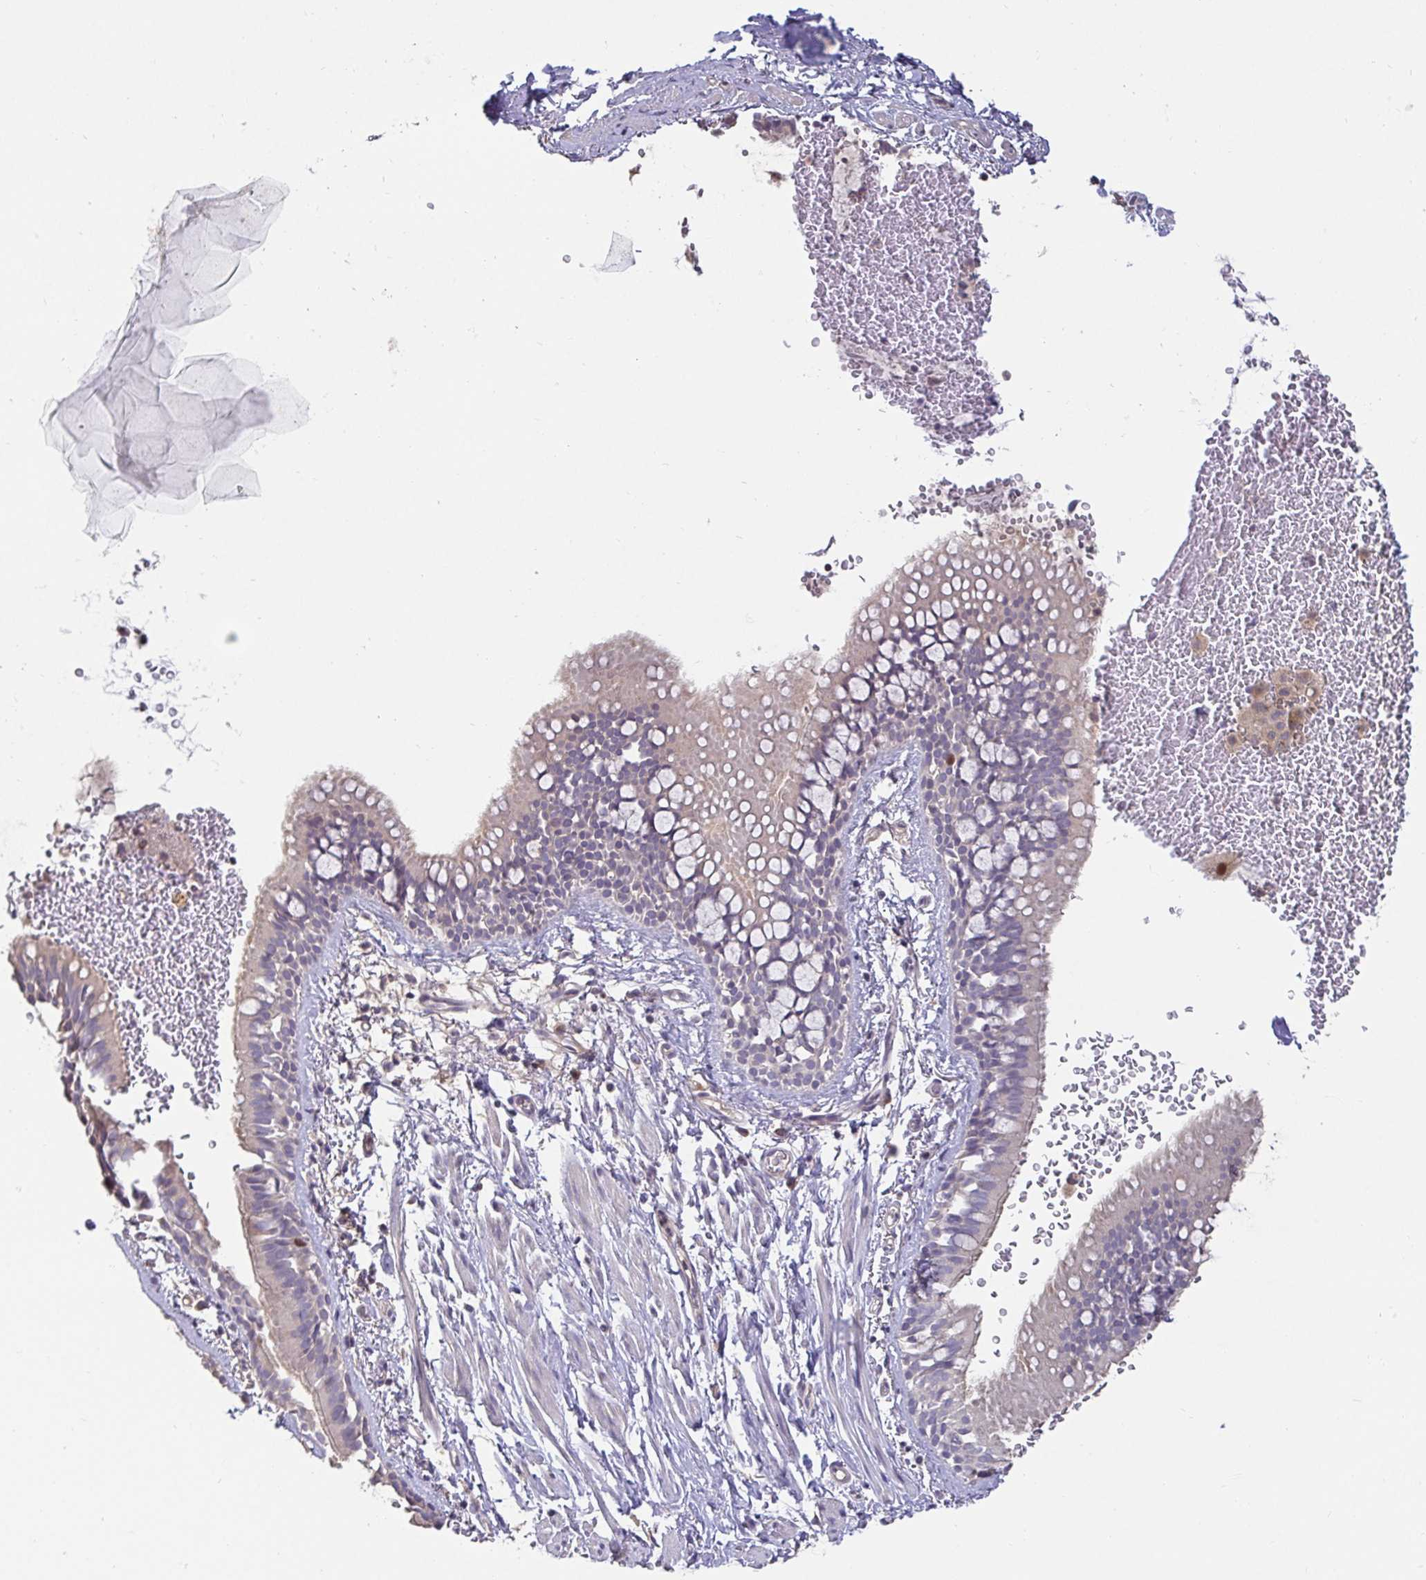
{"staining": {"intensity": "weak", "quantity": "25%-75%", "location": "cytoplasmic/membranous"}, "tissue": "bronchus", "cell_type": "Respiratory epithelial cells", "image_type": "normal", "snomed": [{"axis": "morphology", "description": "Normal tissue, NOS"}, {"axis": "topography", "description": "Lymph node"}, {"axis": "topography", "description": "Cartilage tissue"}, {"axis": "topography", "description": "Bronchus"}], "caption": "Immunohistochemistry (IHC) photomicrograph of unremarkable human bronchus stained for a protein (brown), which reveals low levels of weak cytoplasmic/membranous staining in approximately 25%-75% of respiratory epithelial cells.", "gene": "ANLN", "patient": {"sex": "female", "age": 70}}